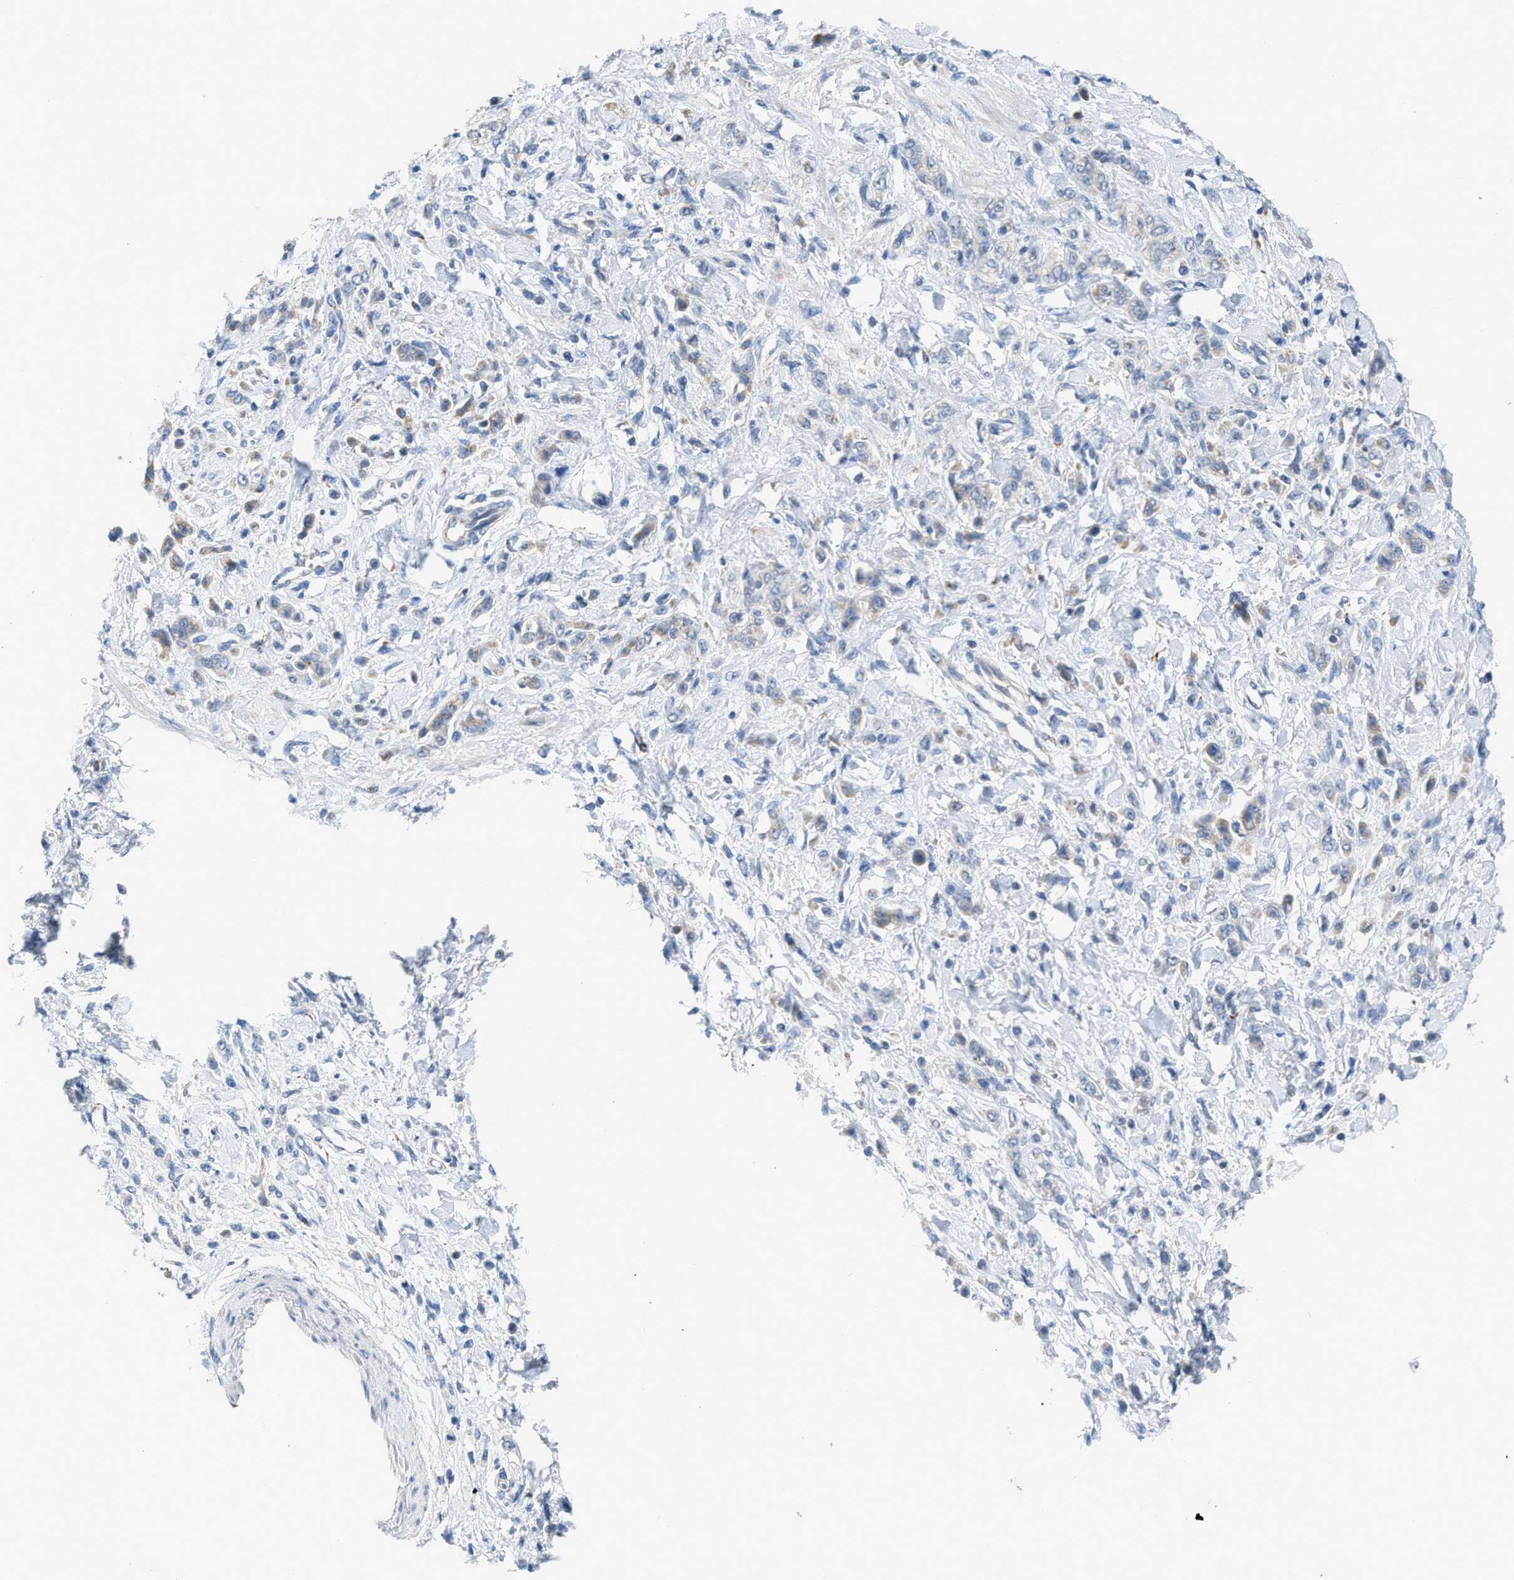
{"staining": {"intensity": "weak", "quantity": "25%-75%", "location": "cytoplasmic/membranous"}, "tissue": "stomach cancer", "cell_type": "Tumor cells", "image_type": "cancer", "snomed": [{"axis": "morphology", "description": "Normal tissue, NOS"}, {"axis": "morphology", "description": "Adenocarcinoma, NOS"}, {"axis": "topography", "description": "Stomach"}], "caption": "Immunohistochemistry (IHC) (DAB) staining of adenocarcinoma (stomach) reveals weak cytoplasmic/membranous protein expression in about 25%-75% of tumor cells.", "gene": "GATD3", "patient": {"sex": "male", "age": 82}}